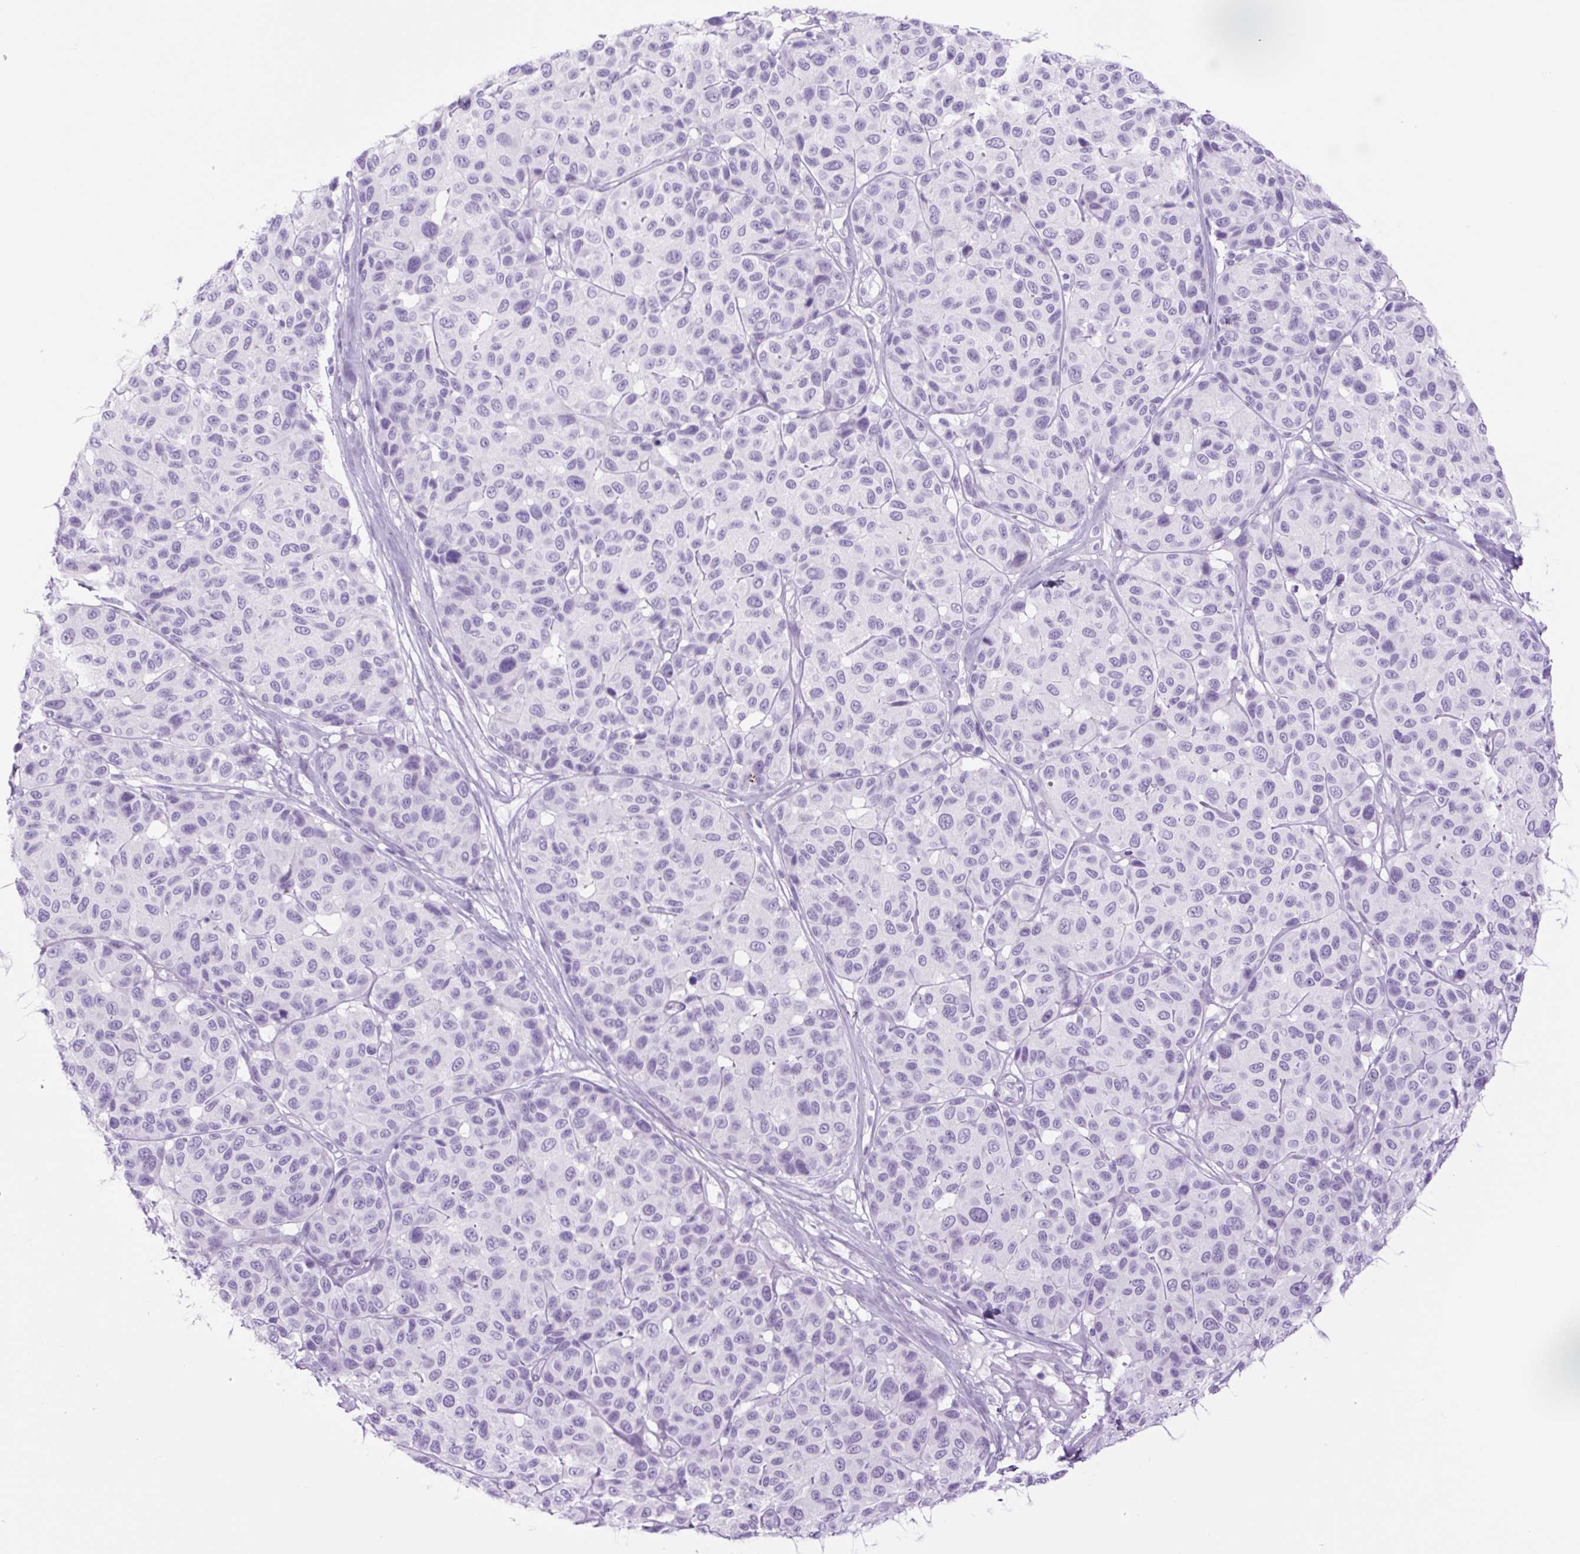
{"staining": {"intensity": "negative", "quantity": "none", "location": "none"}, "tissue": "melanoma", "cell_type": "Tumor cells", "image_type": "cancer", "snomed": [{"axis": "morphology", "description": "Malignant melanoma, NOS"}, {"axis": "topography", "description": "Skin"}], "caption": "IHC histopathology image of melanoma stained for a protein (brown), which exhibits no staining in tumor cells. (Stains: DAB (3,3'-diaminobenzidine) immunohistochemistry (IHC) with hematoxylin counter stain, Microscopy: brightfield microscopy at high magnification).", "gene": "TFF2", "patient": {"sex": "female", "age": 66}}